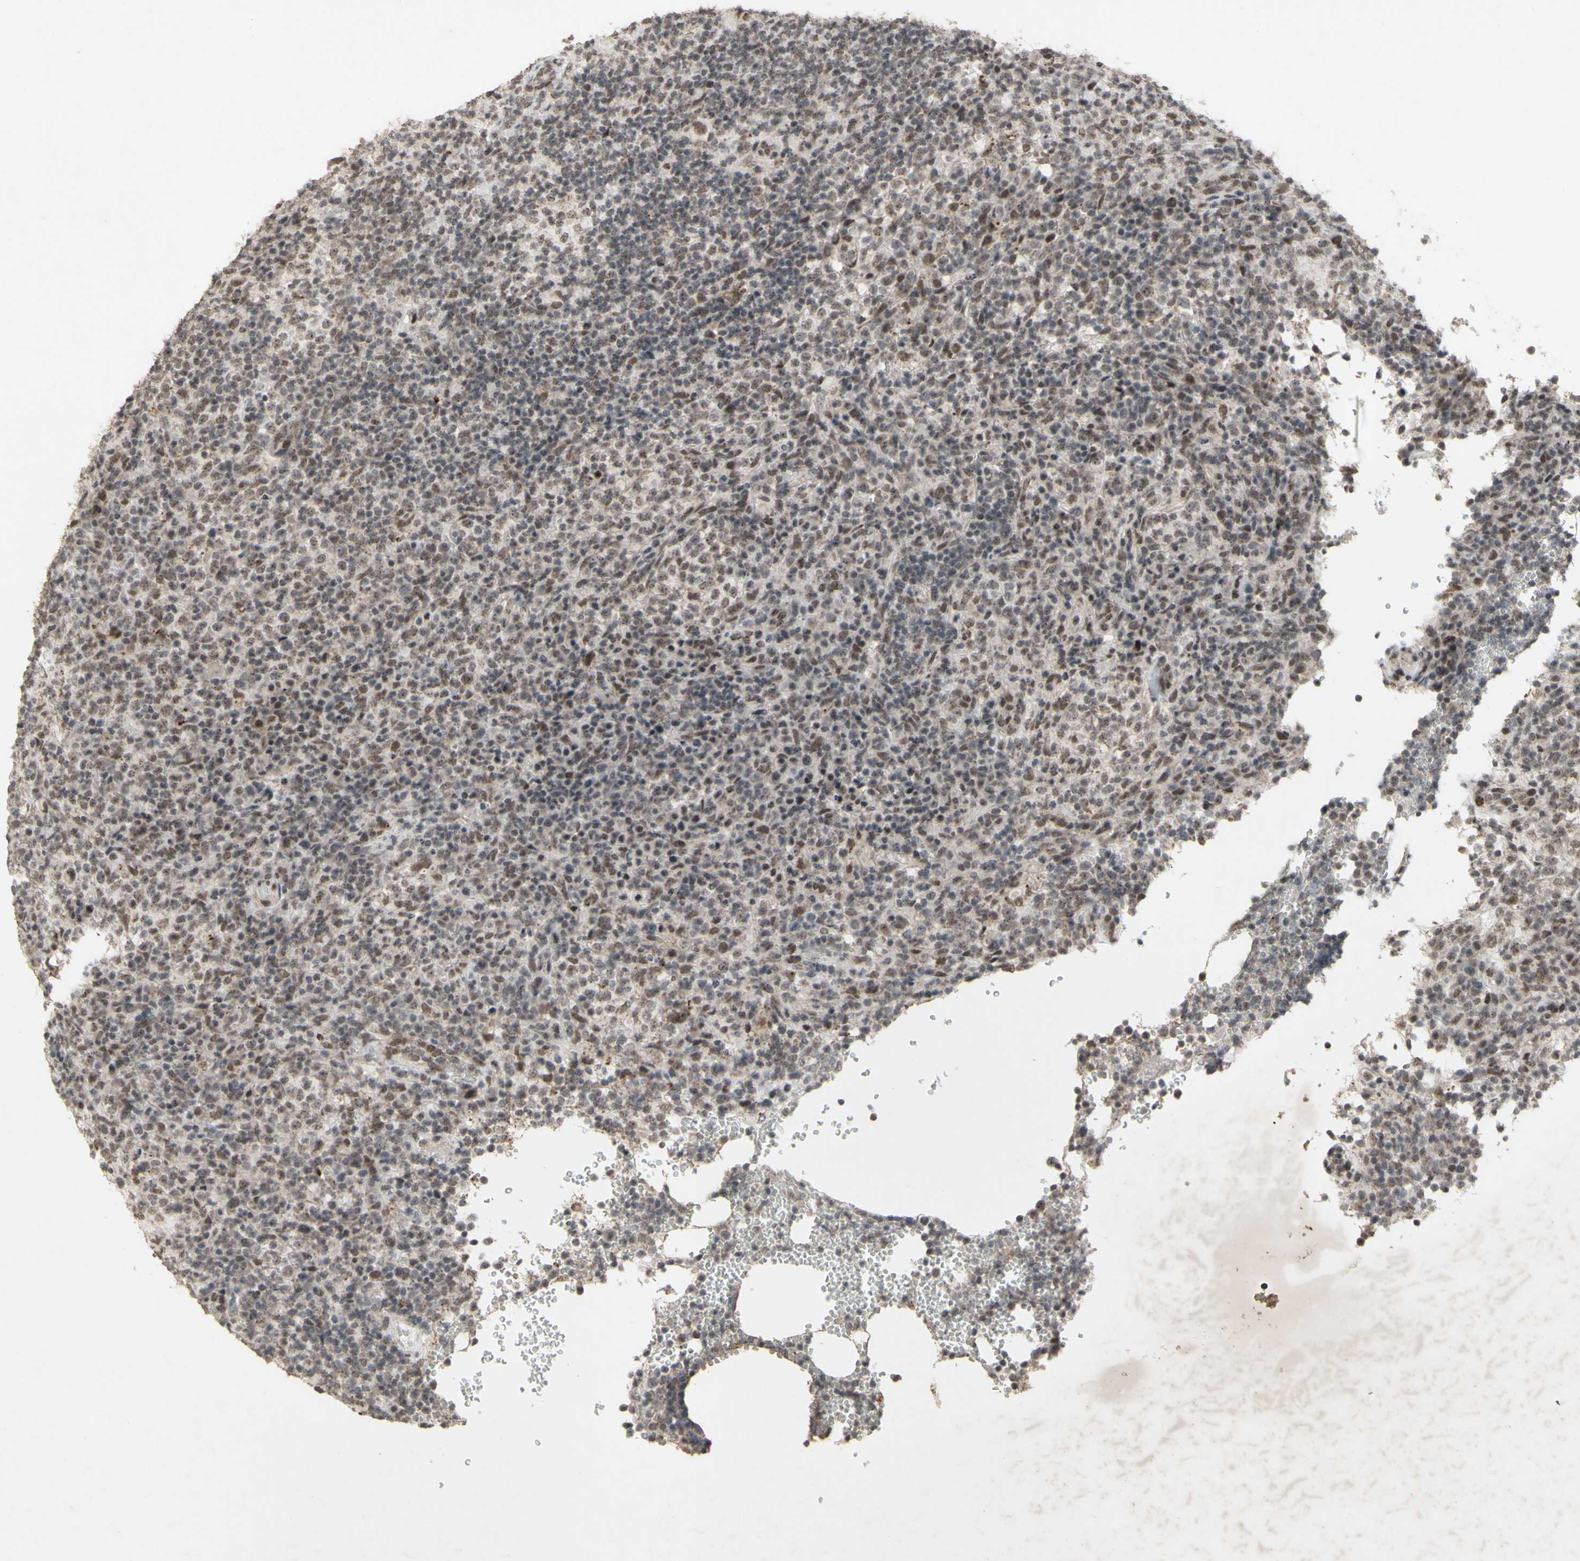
{"staining": {"intensity": "moderate", "quantity": "25%-75%", "location": "nuclear"}, "tissue": "lymphoma", "cell_type": "Tumor cells", "image_type": "cancer", "snomed": [{"axis": "morphology", "description": "Malignant lymphoma, non-Hodgkin's type, High grade"}, {"axis": "topography", "description": "Lymph node"}], "caption": "DAB immunohistochemical staining of human malignant lymphoma, non-Hodgkin's type (high-grade) shows moderate nuclear protein expression in about 25%-75% of tumor cells.", "gene": "CENPB", "patient": {"sex": "female", "age": 76}}